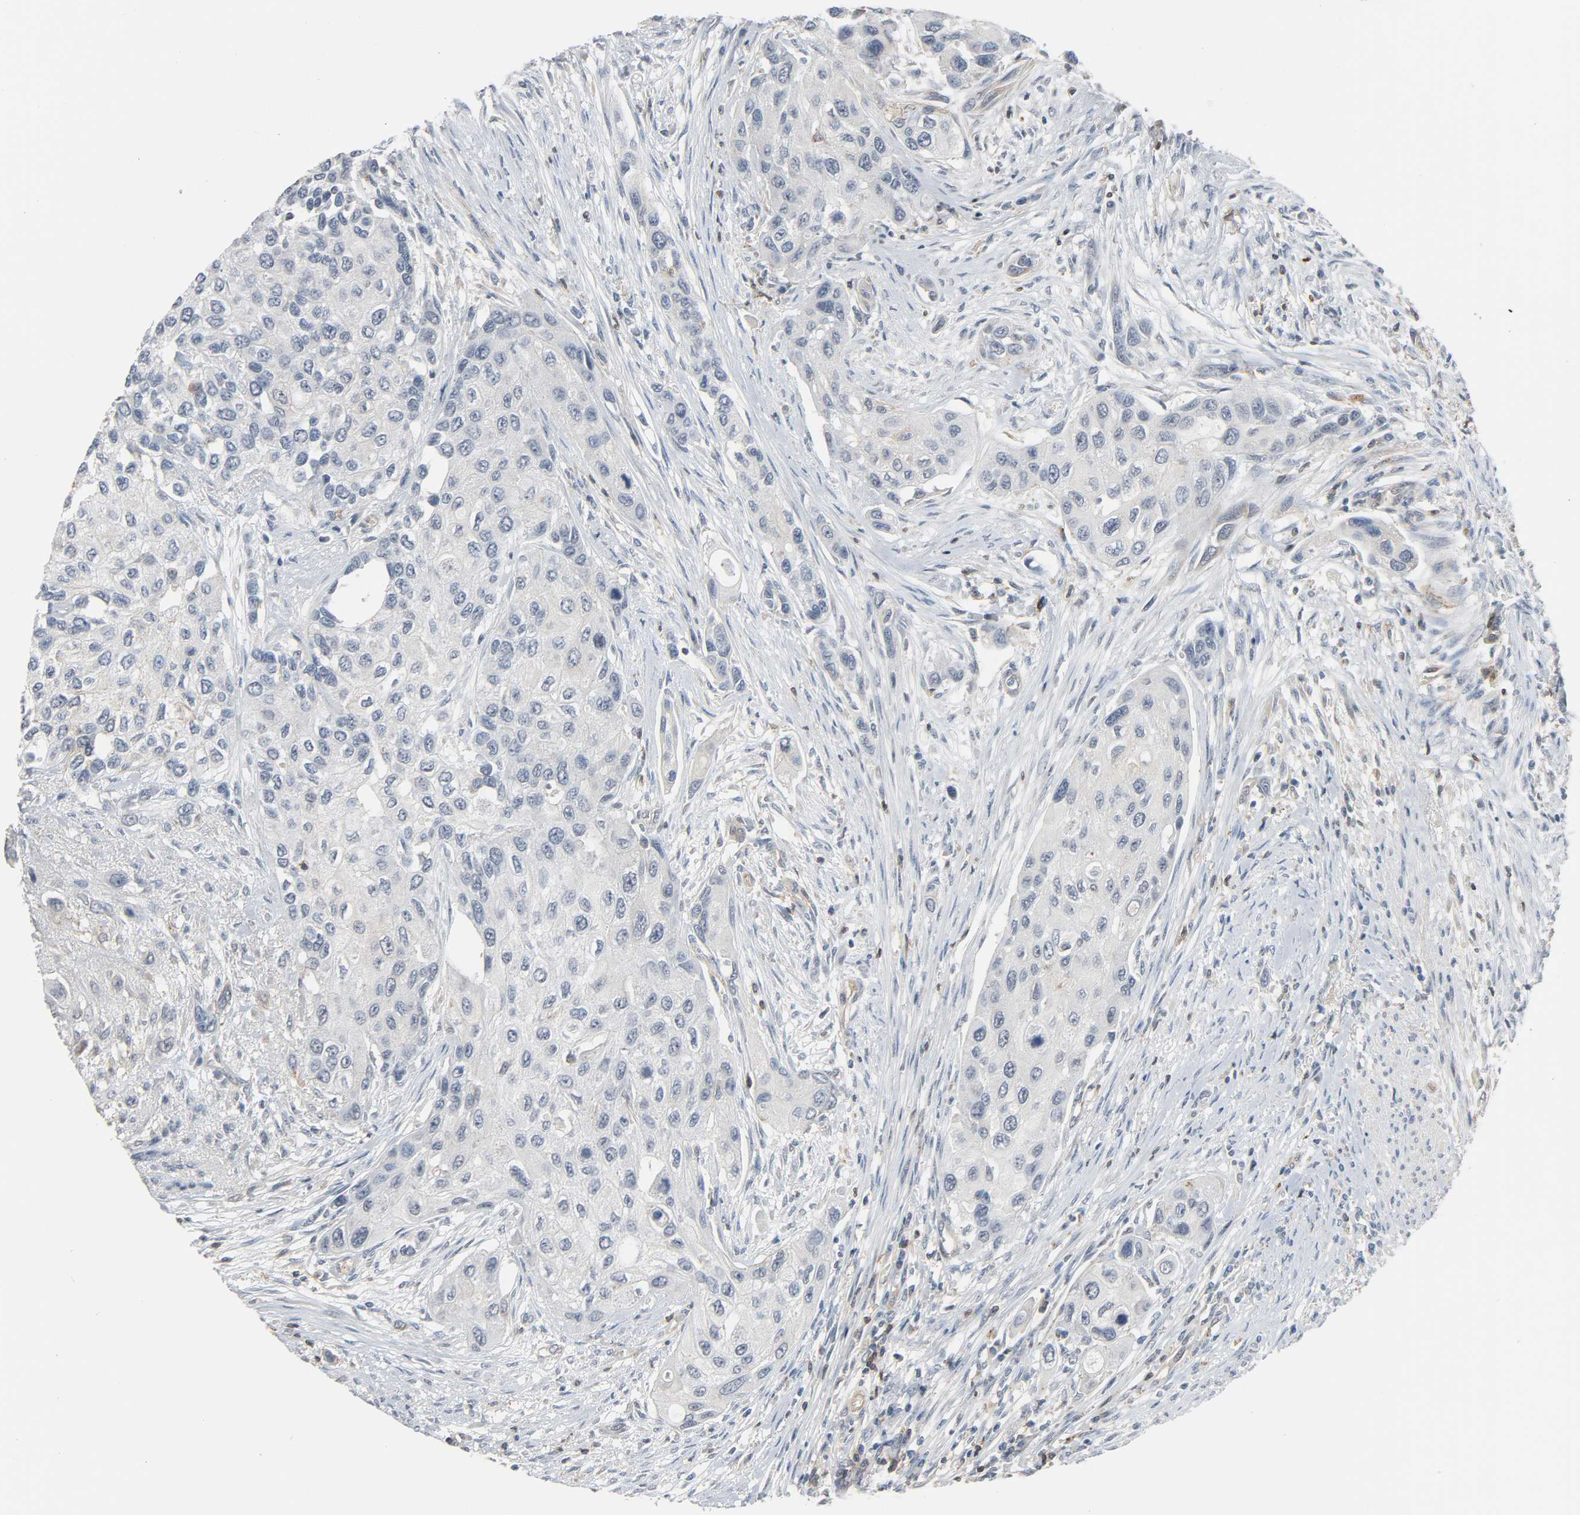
{"staining": {"intensity": "weak", "quantity": "<25%", "location": "cytoplasmic/membranous"}, "tissue": "urothelial cancer", "cell_type": "Tumor cells", "image_type": "cancer", "snomed": [{"axis": "morphology", "description": "Urothelial carcinoma, High grade"}, {"axis": "topography", "description": "Urinary bladder"}], "caption": "Tumor cells show no significant expression in urothelial carcinoma (high-grade).", "gene": "CD4", "patient": {"sex": "female", "age": 56}}